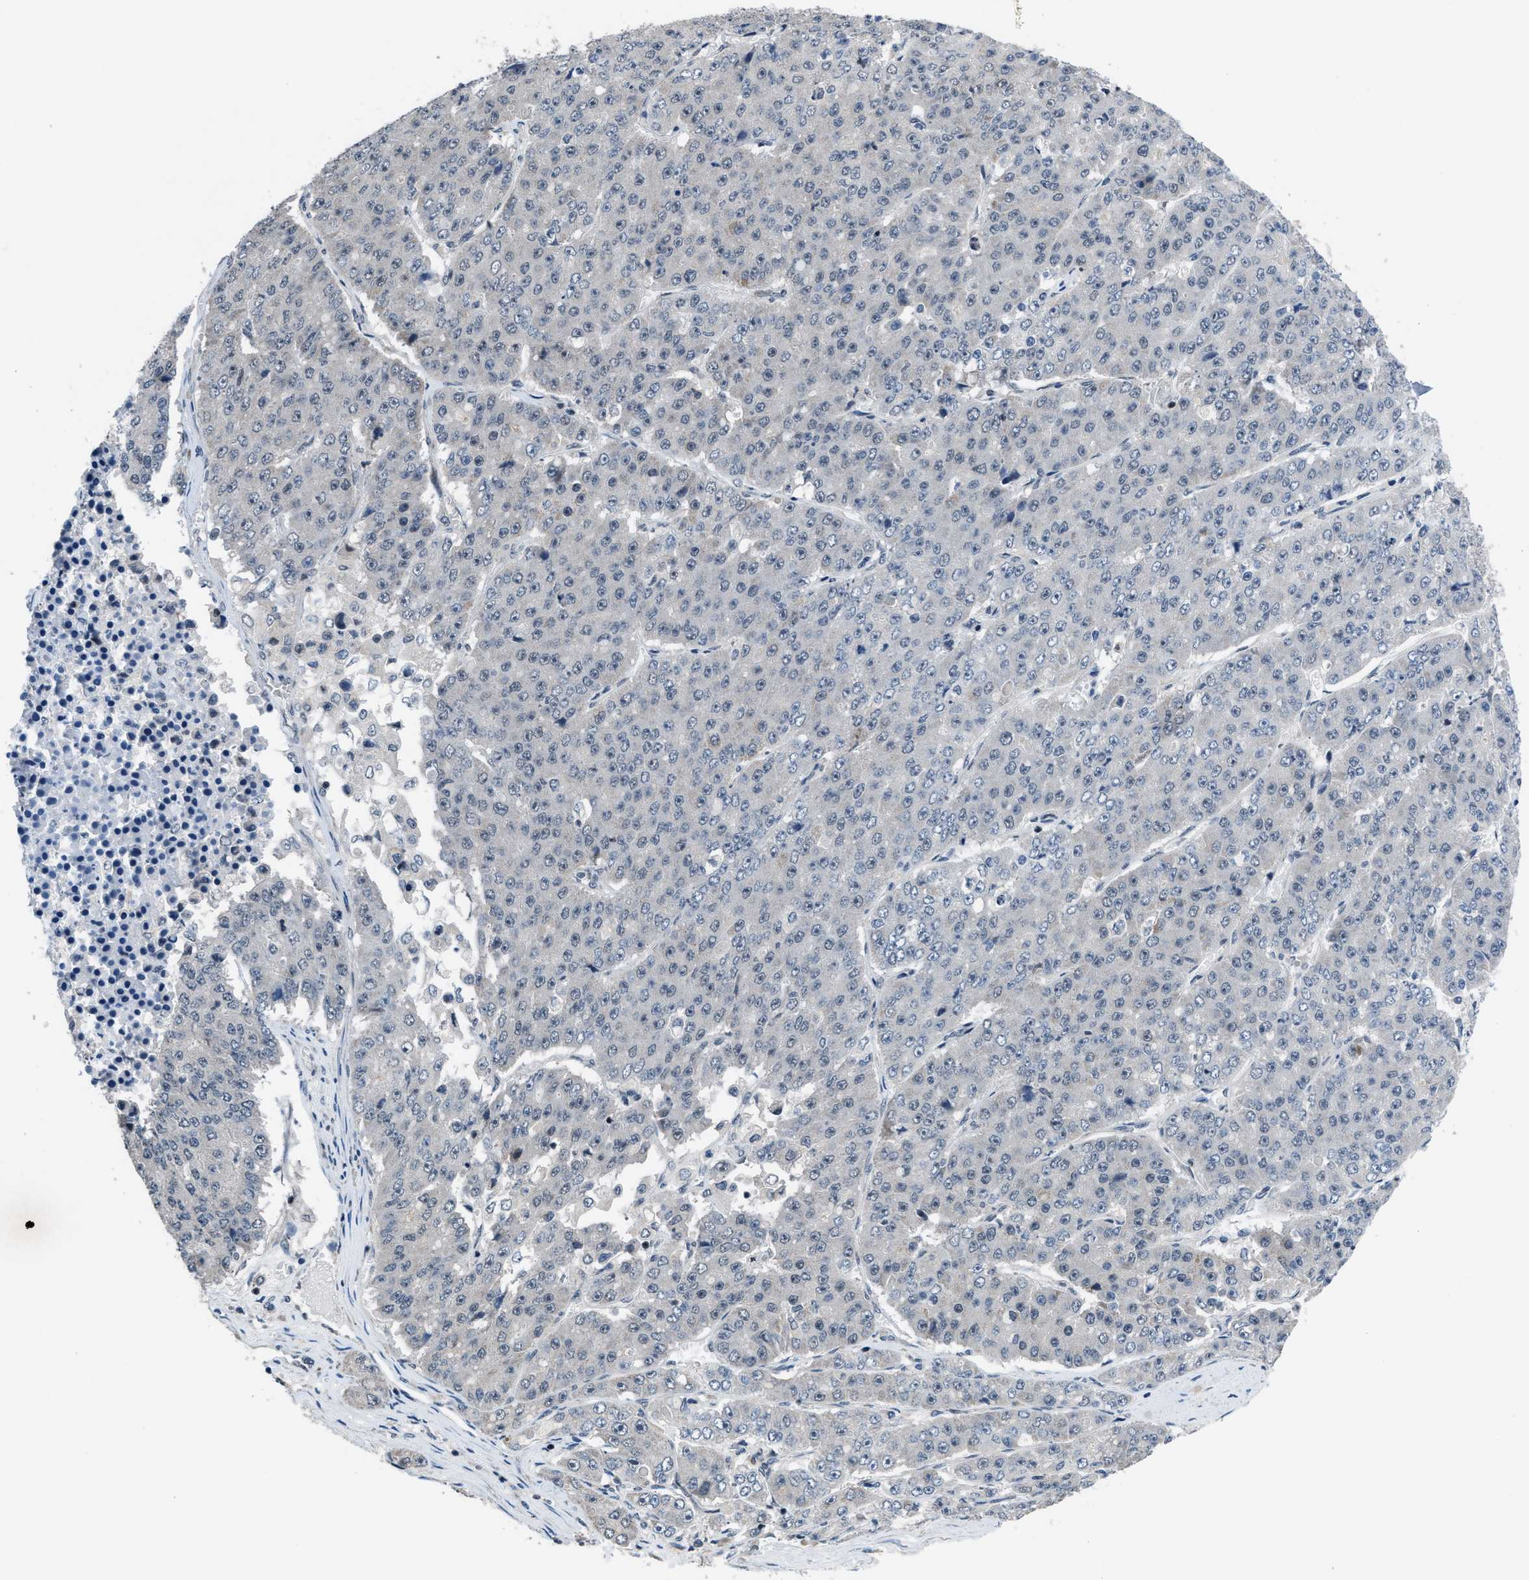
{"staining": {"intensity": "negative", "quantity": "none", "location": "none"}, "tissue": "pancreatic cancer", "cell_type": "Tumor cells", "image_type": "cancer", "snomed": [{"axis": "morphology", "description": "Adenocarcinoma, NOS"}, {"axis": "topography", "description": "Pancreas"}], "caption": "Tumor cells show no significant protein expression in pancreatic cancer (adenocarcinoma).", "gene": "SETD5", "patient": {"sex": "male", "age": 50}}